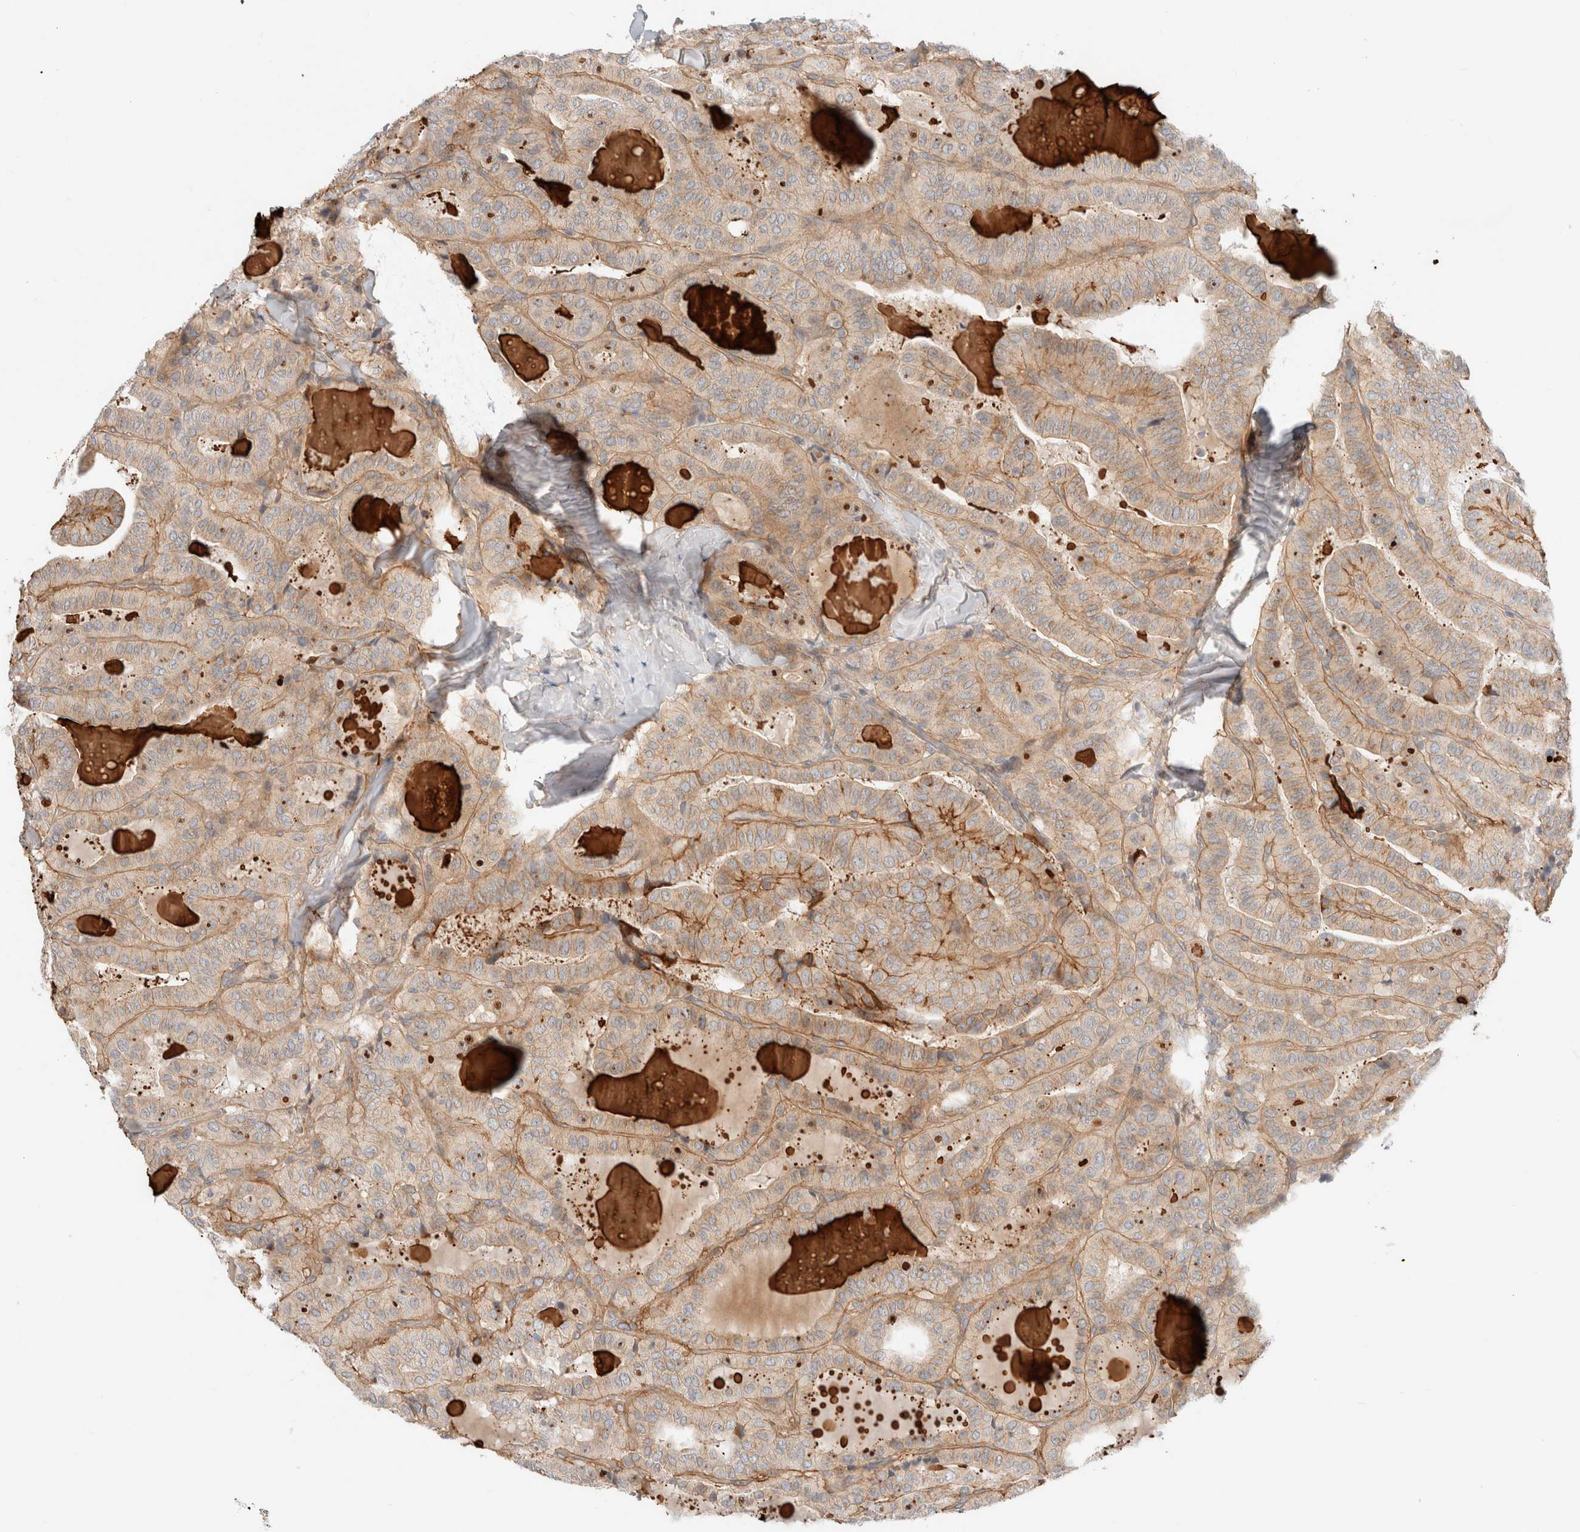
{"staining": {"intensity": "weak", "quantity": ">75%", "location": "cytoplasmic/membranous"}, "tissue": "thyroid cancer", "cell_type": "Tumor cells", "image_type": "cancer", "snomed": [{"axis": "morphology", "description": "Papillary adenocarcinoma, NOS"}, {"axis": "topography", "description": "Thyroid gland"}], "caption": "Protein analysis of papillary adenocarcinoma (thyroid) tissue shows weak cytoplasmic/membranous positivity in about >75% of tumor cells.", "gene": "MARK3", "patient": {"sex": "male", "age": 77}}